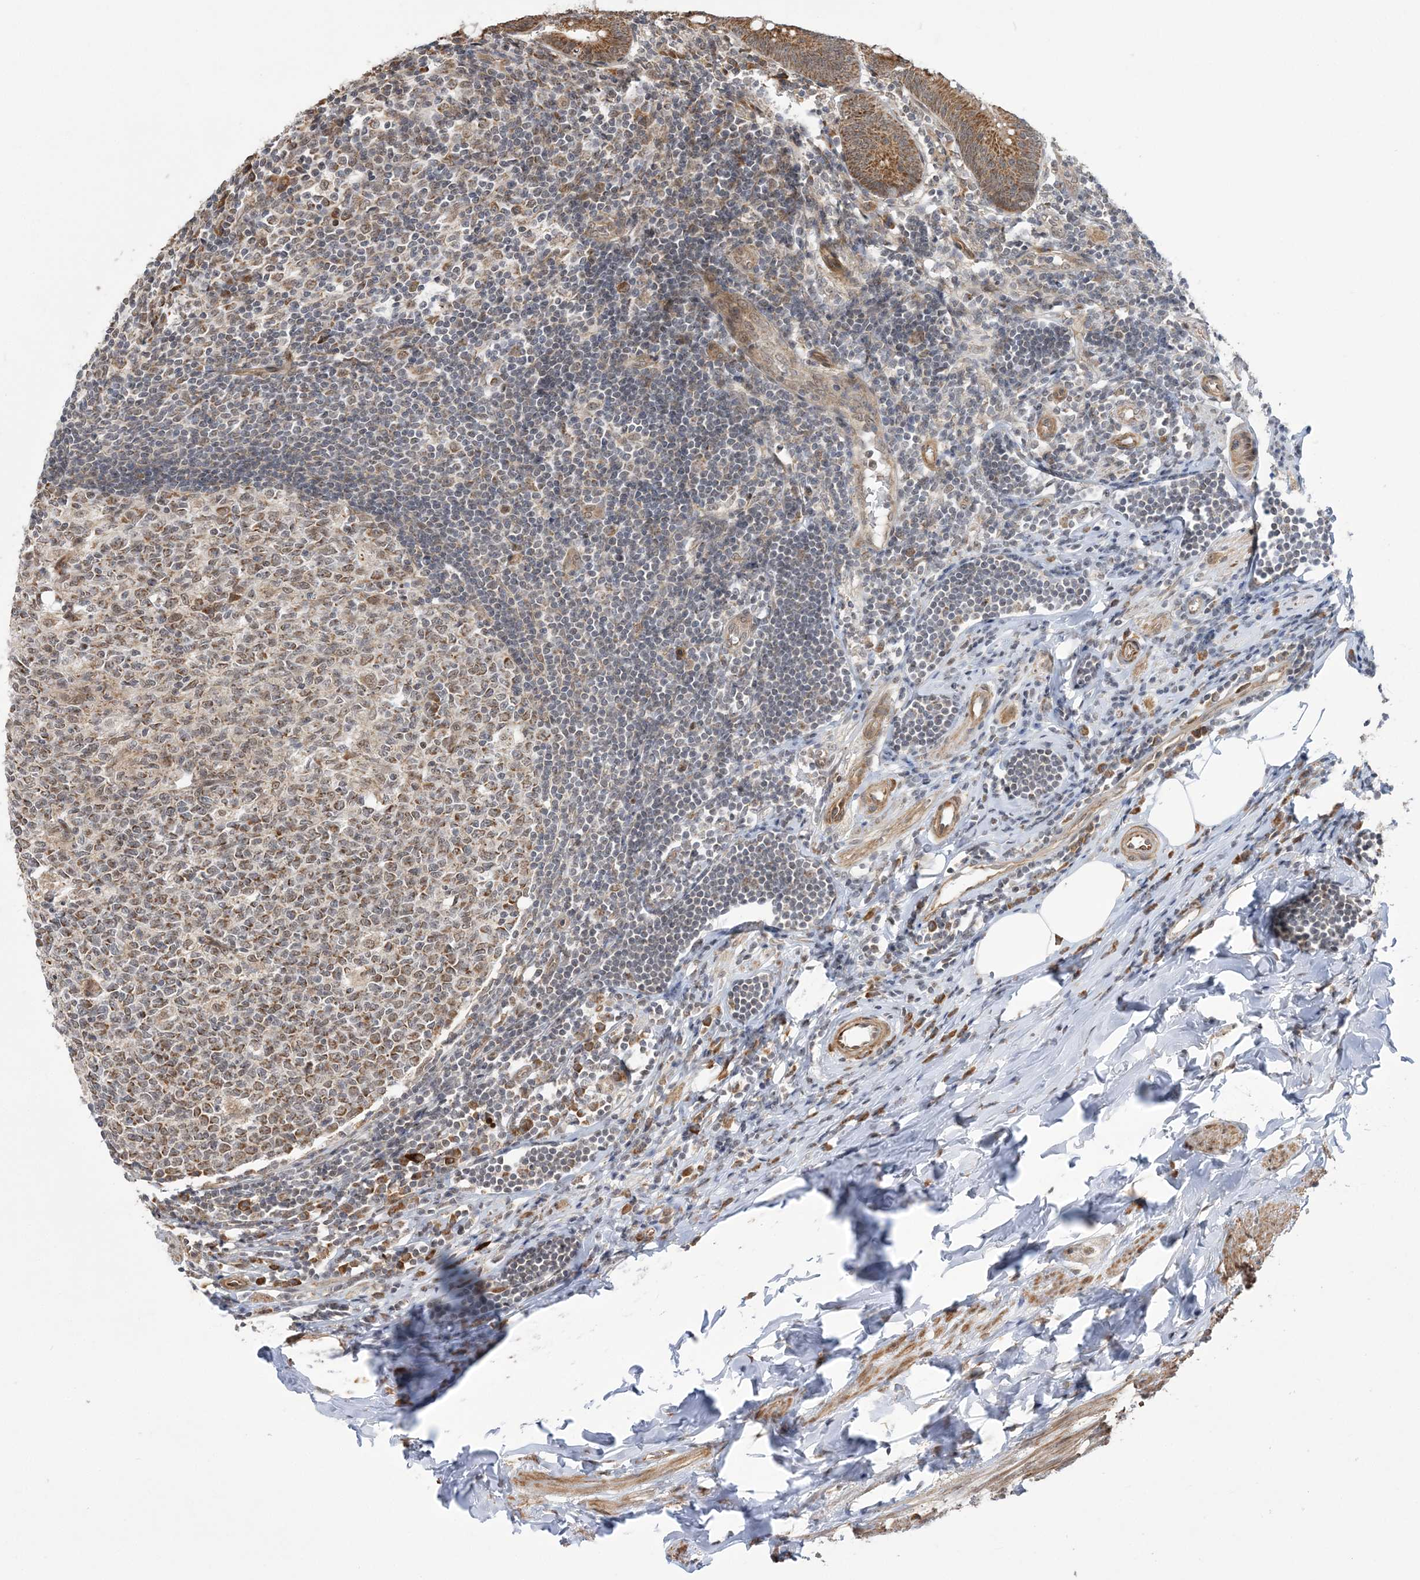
{"staining": {"intensity": "strong", "quantity": ">75%", "location": "cytoplasmic/membranous"}, "tissue": "appendix", "cell_type": "Glandular cells", "image_type": "normal", "snomed": [{"axis": "morphology", "description": "Normal tissue, NOS"}, {"axis": "topography", "description": "Appendix"}], "caption": "Immunohistochemical staining of benign appendix exhibits high levels of strong cytoplasmic/membranous expression in about >75% of glandular cells. (brown staining indicates protein expression, while blue staining denotes nuclei).", "gene": "MRPL47", "patient": {"sex": "female", "age": 54}}